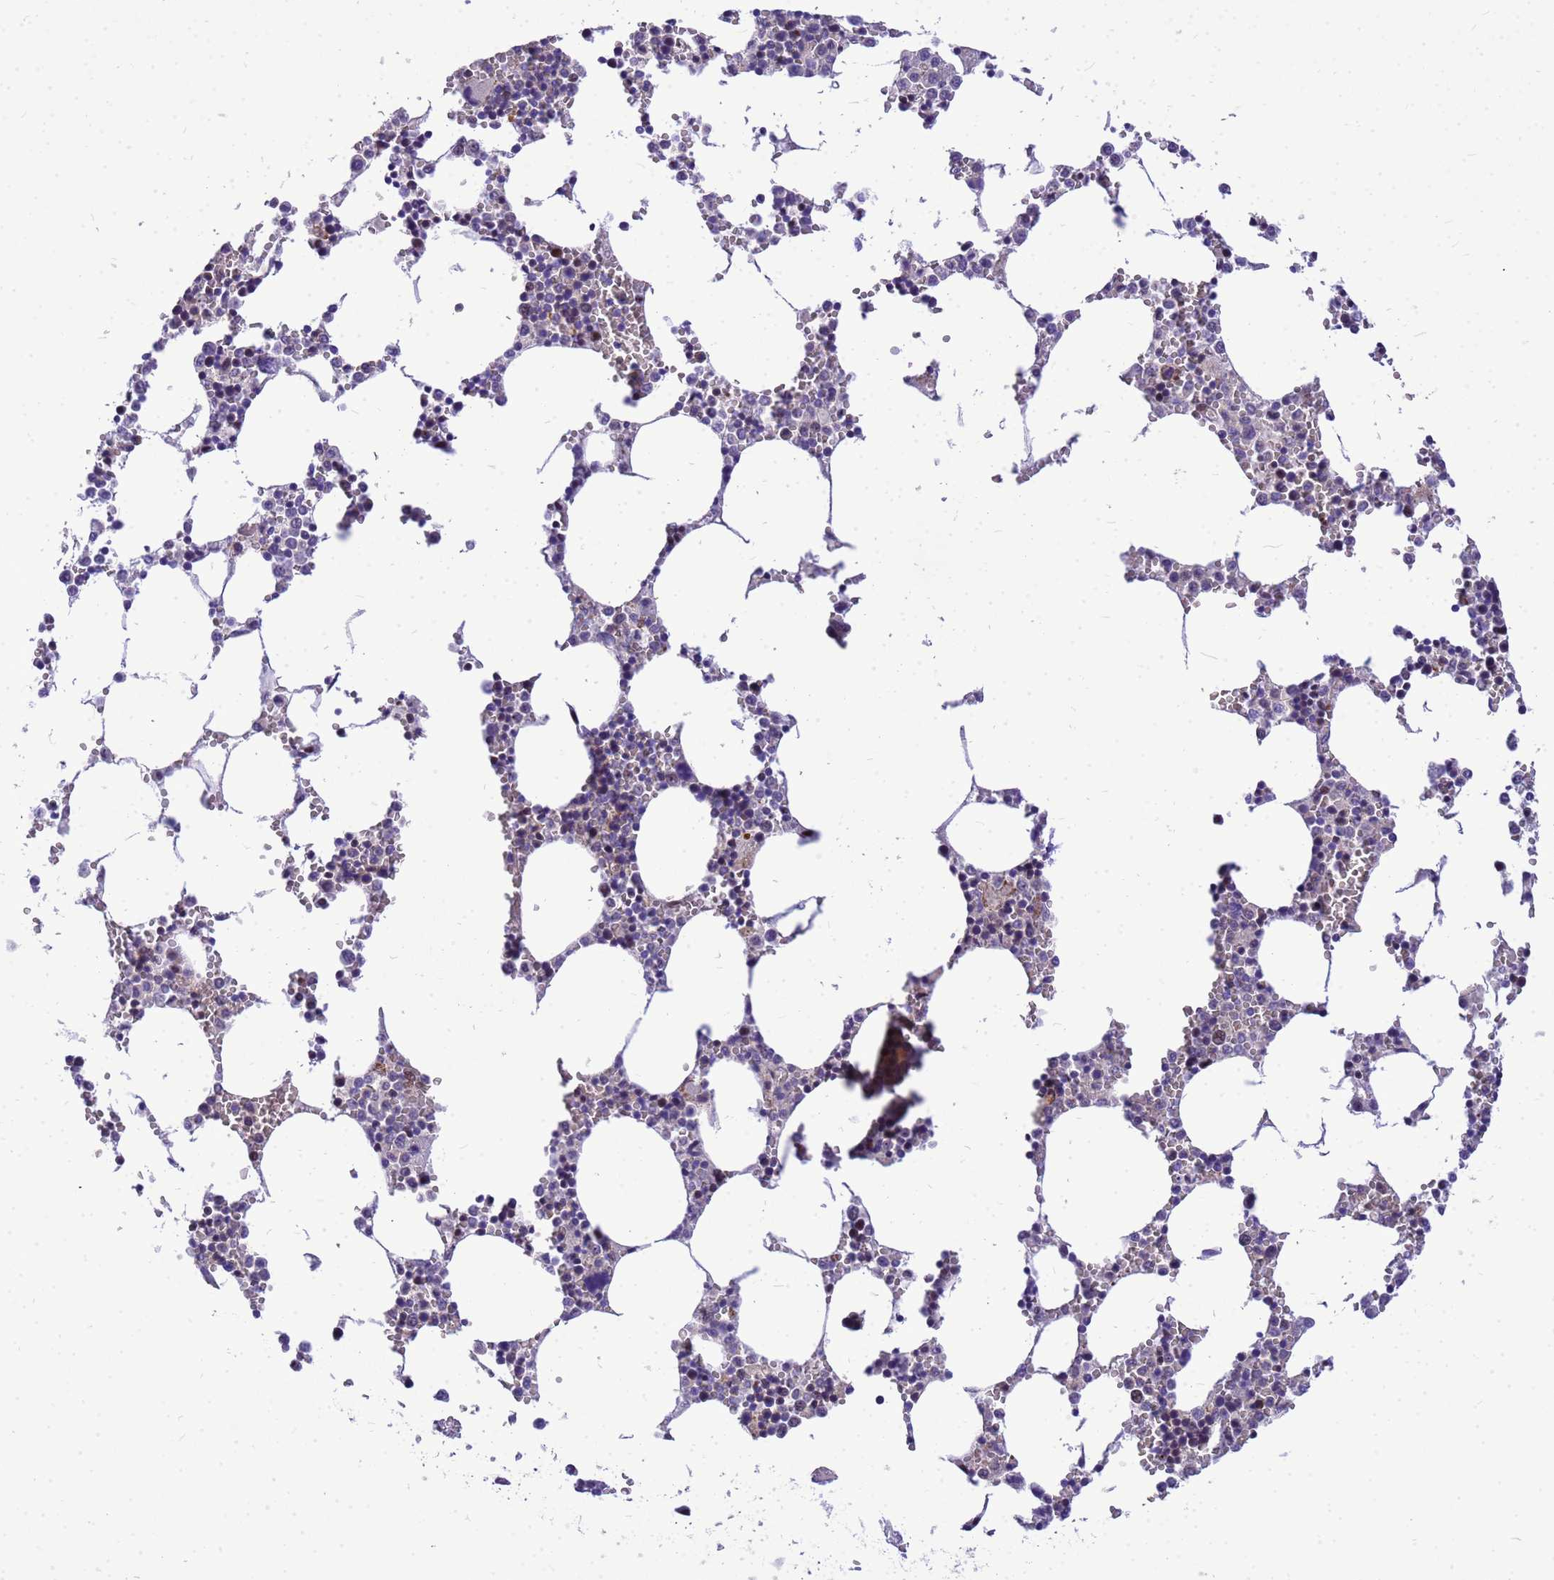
{"staining": {"intensity": "strong", "quantity": "<25%", "location": "nuclear"}, "tissue": "bone marrow", "cell_type": "Hematopoietic cells", "image_type": "normal", "snomed": [{"axis": "morphology", "description": "Normal tissue, NOS"}, {"axis": "topography", "description": "Bone marrow"}], "caption": "The immunohistochemical stain highlights strong nuclear expression in hematopoietic cells of benign bone marrow.", "gene": "ADAMTS7", "patient": {"sex": "female", "age": 64}}